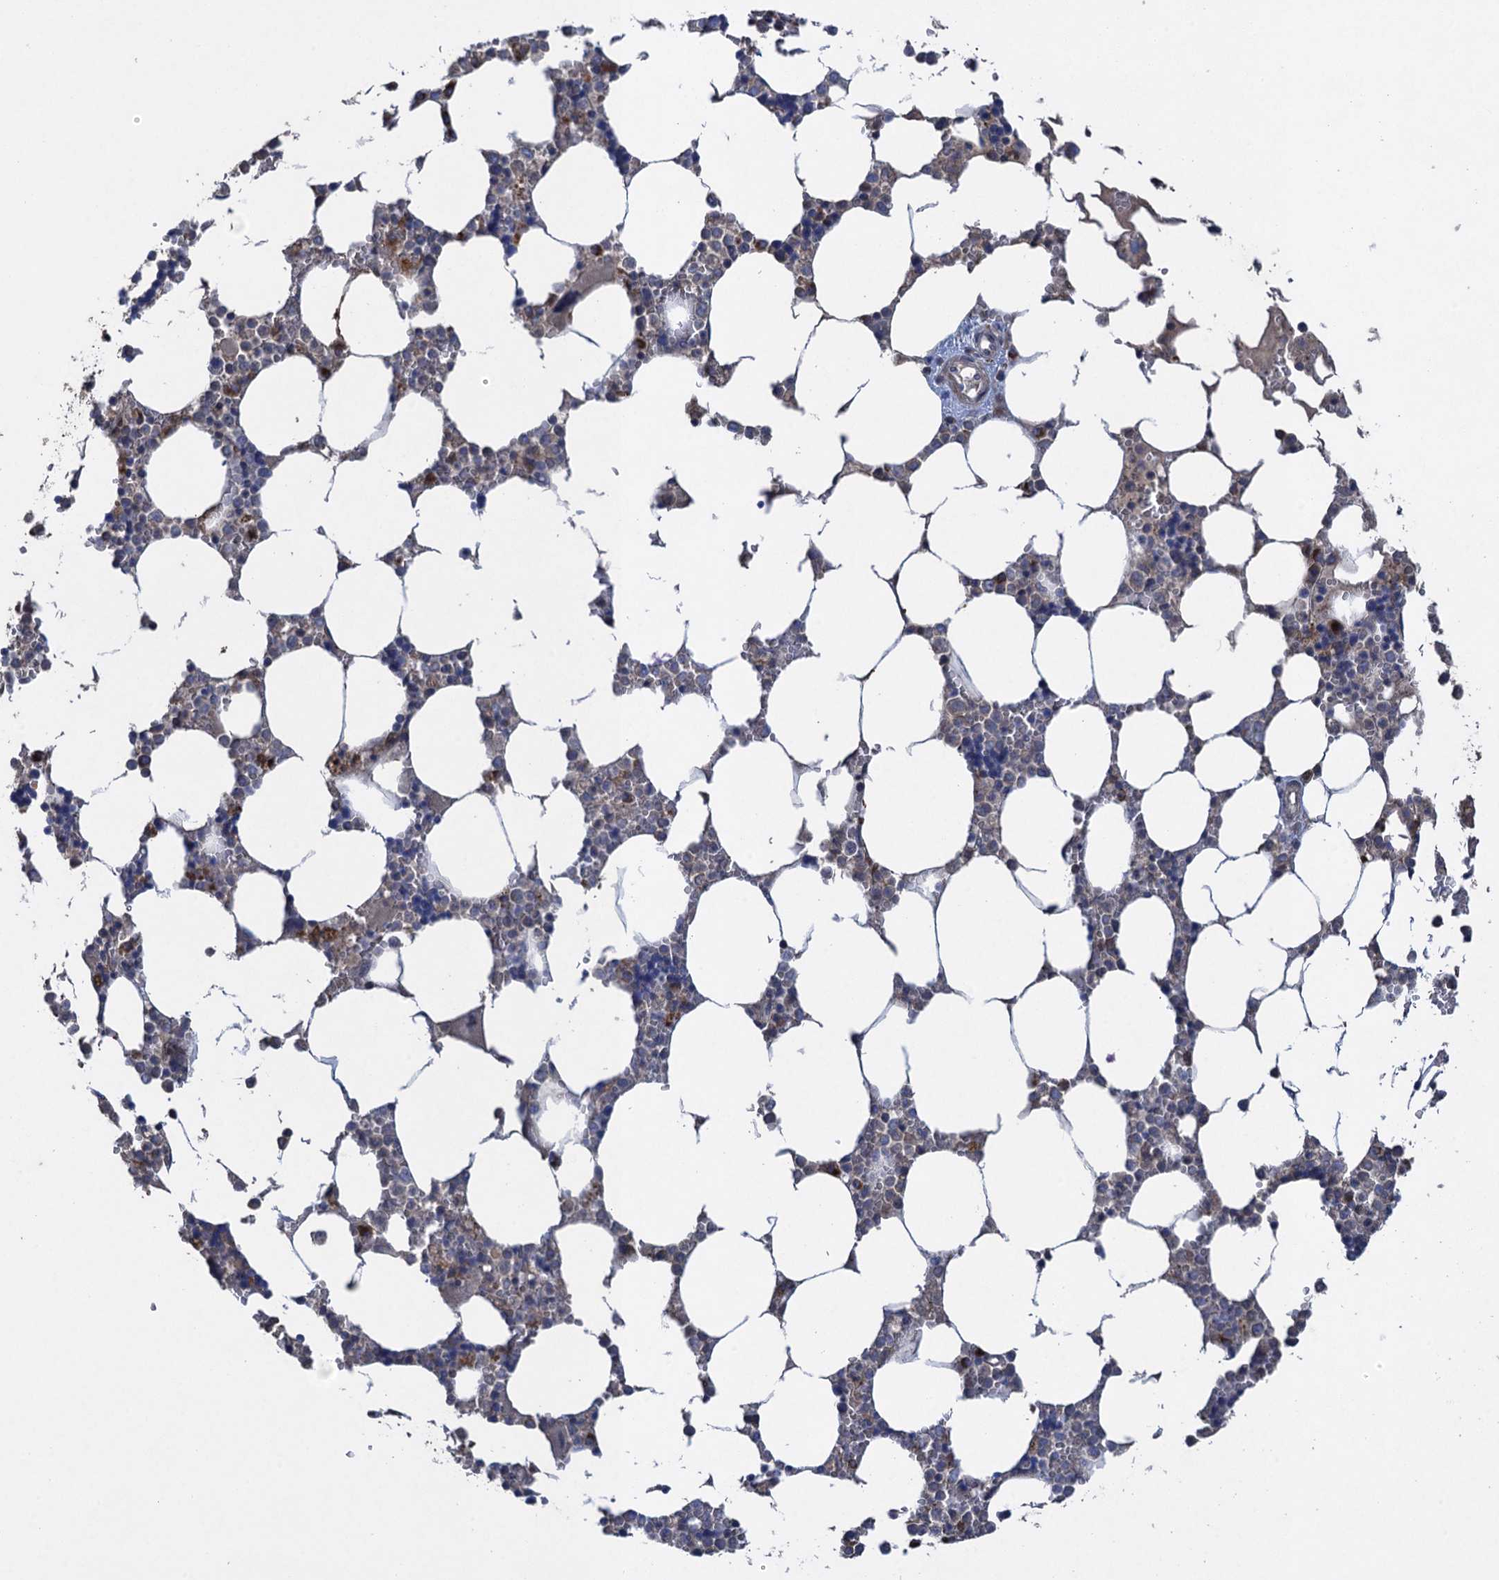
{"staining": {"intensity": "moderate", "quantity": "<25%", "location": "cytoplasmic/membranous"}, "tissue": "bone marrow", "cell_type": "Hematopoietic cells", "image_type": "normal", "snomed": [{"axis": "morphology", "description": "Normal tissue, NOS"}, {"axis": "topography", "description": "Bone marrow"}], "caption": "Bone marrow stained with IHC reveals moderate cytoplasmic/membranous staining in about <25% of hematopoietic cells. The protein of interest is shown in brown color, while the nuclei are stained blue.", "gene": "TXNDC11", "patient": {"sex": "male", "age": 64}}